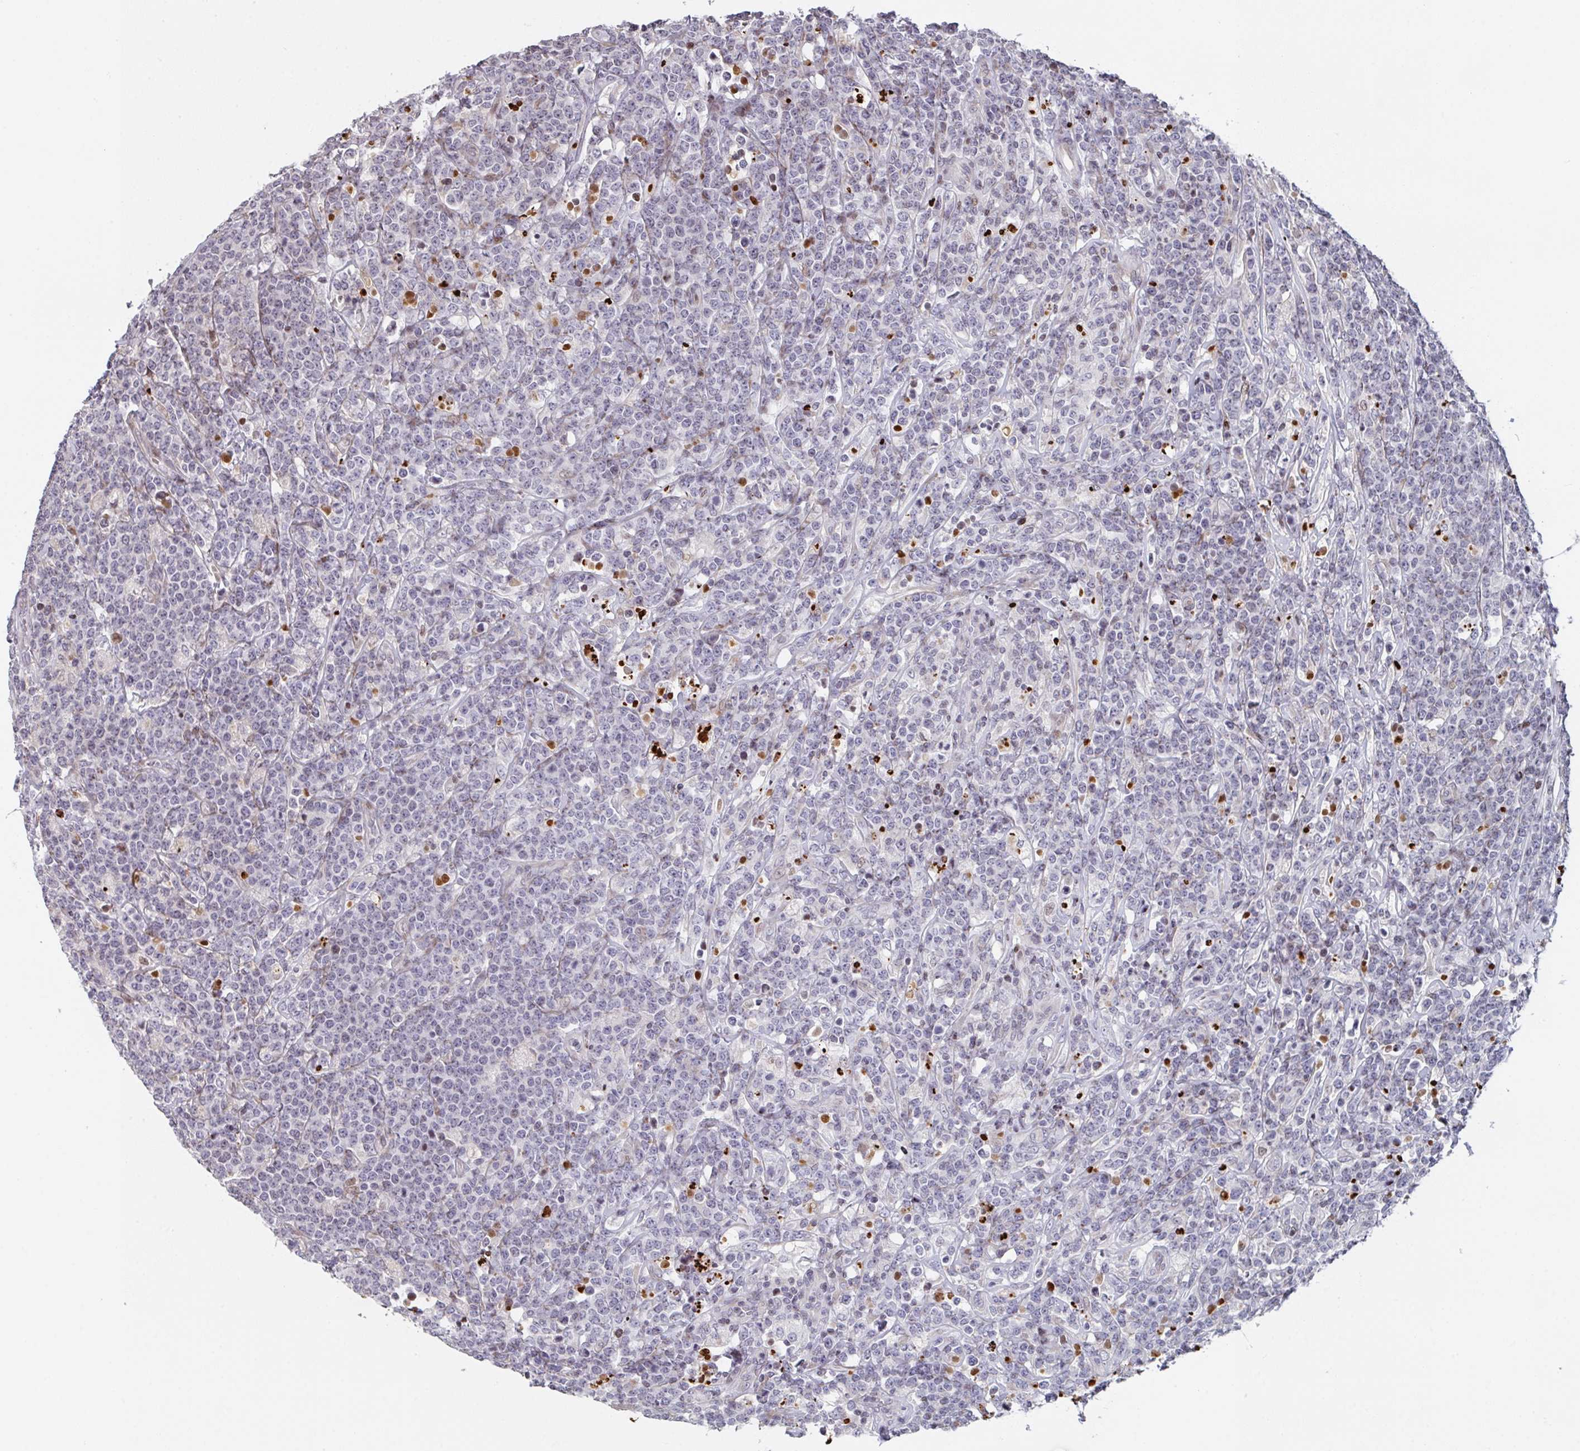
{"staining": {"intensity": "negative", "quantity": "none", "location": "none"}, "tissue": "lymphoma", "cell_type": "Tumor cells", "image_type": "cancer", "snomed": [{"axis": "morphology", "description": "Malignant lymphoma, non-Hodgkin's type, High grade"}, {"axis": "topography", "description": "Small intestine"}], "caption": "Tumor cells show no significant protein positivity in lymphoma.", "gene": "PCDHB8", "patient": {"sex": "male", "age": 8}}